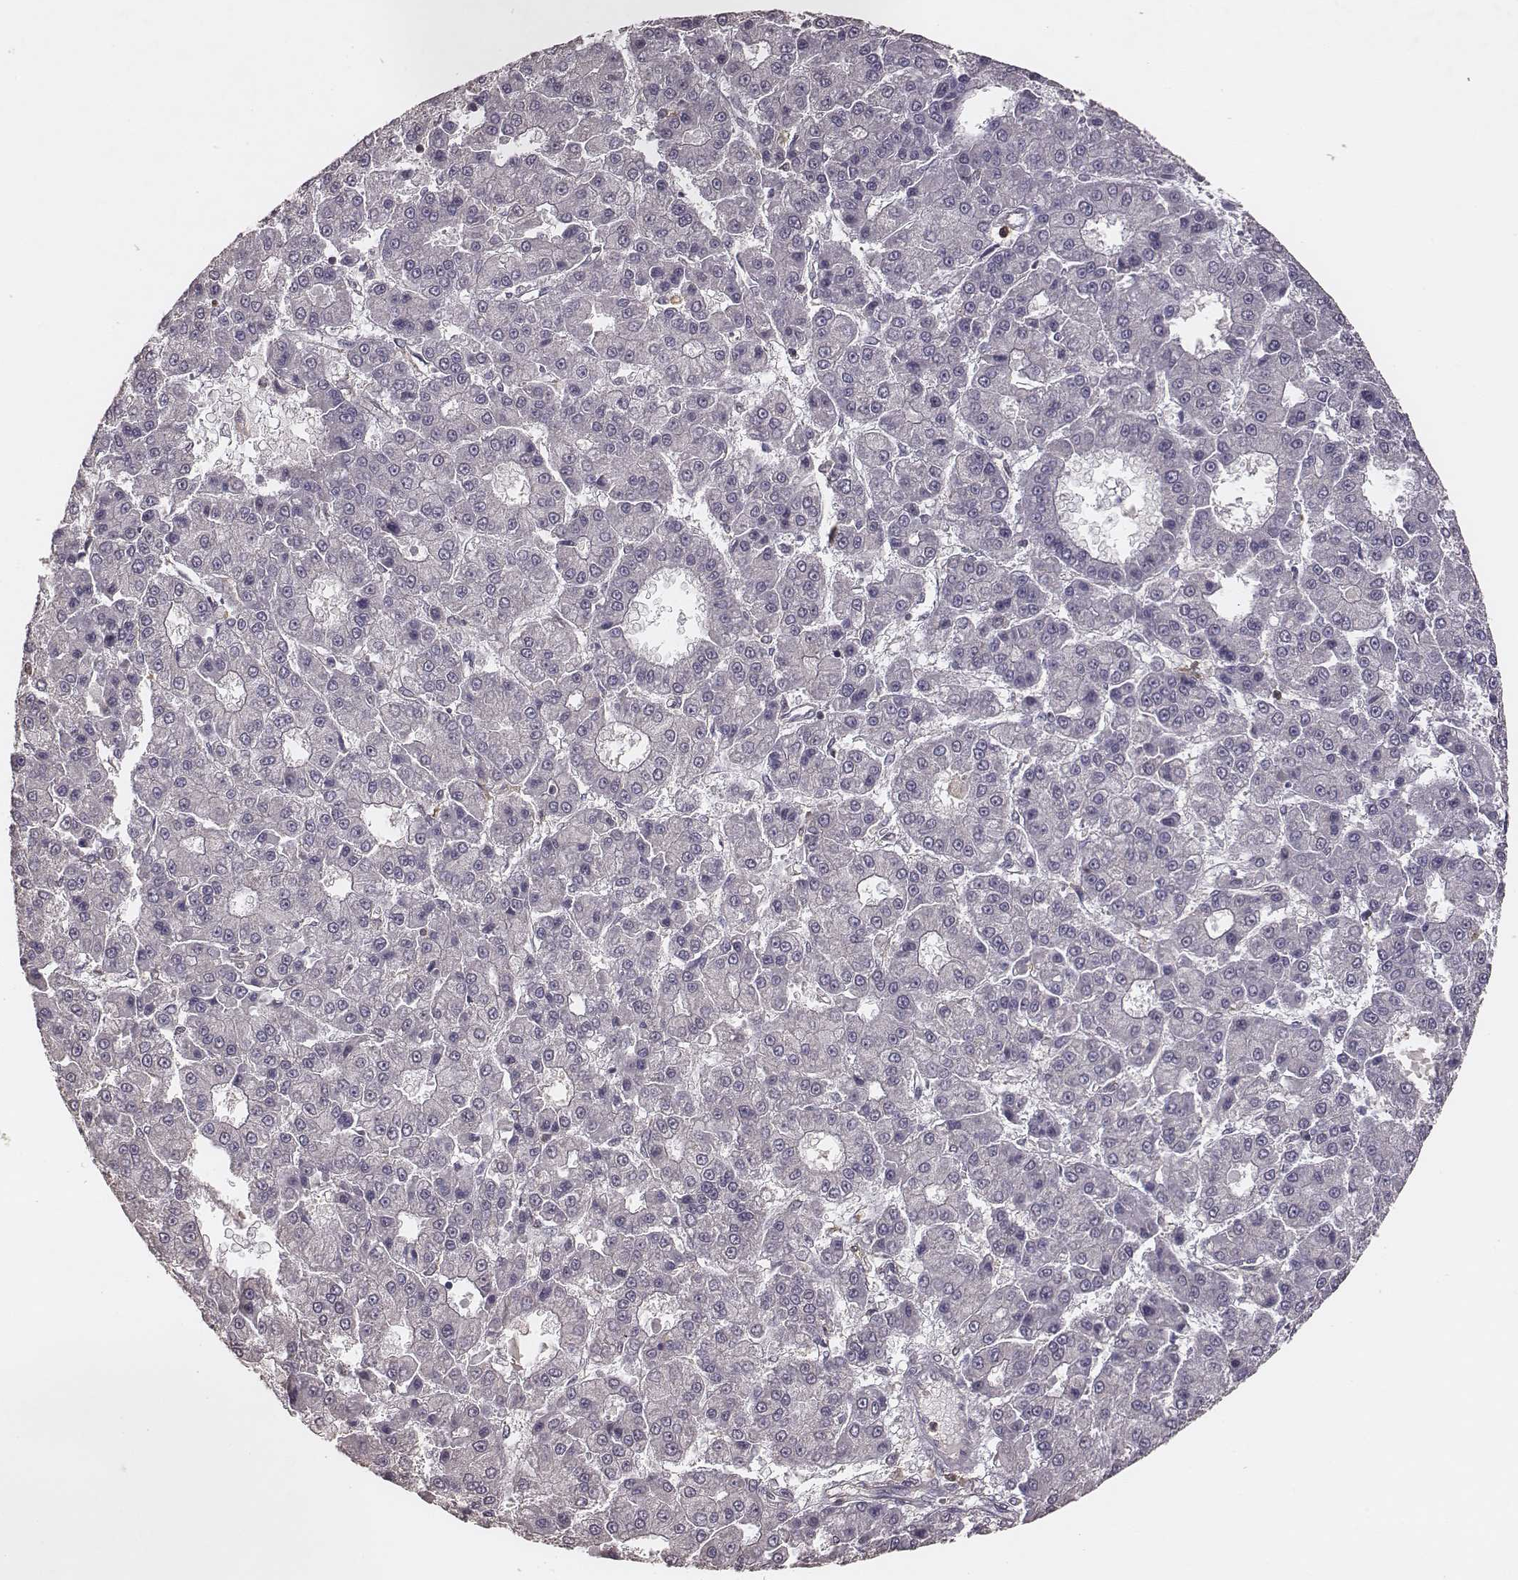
{"staining": {"intensity": "negative", "quantity": "none", "location": "none"}, "tissue": "liver cancer", "cell_type": "Tumor cells", "image_type": "cancer", "snomed": [{"axis": "morphology", "description": "Carcinoma, Hepatocellular, NOS"}, {"axis": "topography", "description": "Liver"}], "caption": "Immunohistochemistry (IHC) image of human liver hepatocellular carcinoma stained for a protein (brown), which shows no staining in tumor cells. The staining was performed using DAB (3,3'-diaminobenzidine) to visualize the protein expression in brown, while the nuclei were stained in blue with hematoxylin (Magnification: 20x).", "gene": "PILRA", "patient": {"sex": "male", "age": 70}}